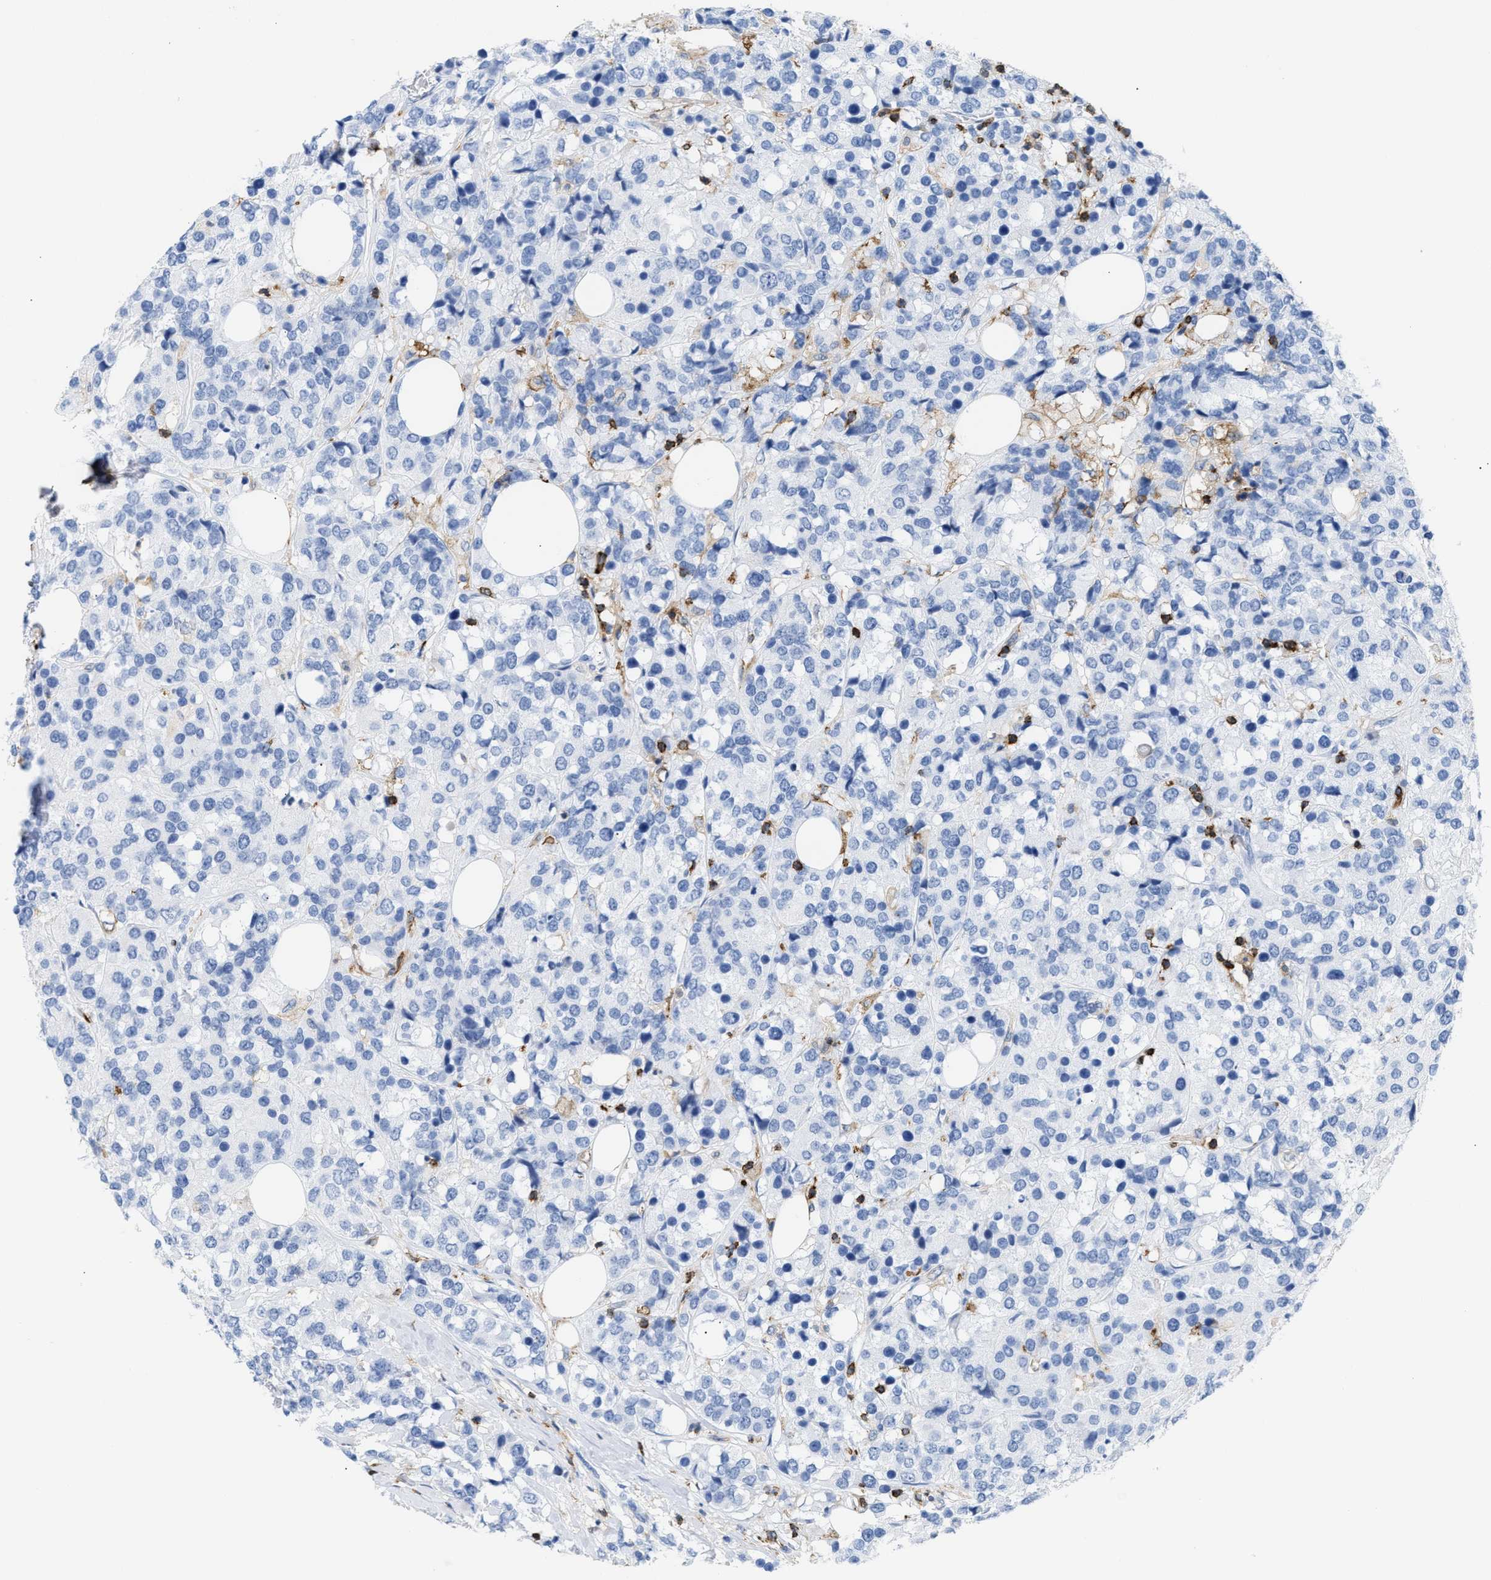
{"staining": {"intensity": "negative", "quantity": "none", "location": "none"}, "tissue": "breast cancer", "cell_type": "Tumor cells", "image_type": "cancer", "snomed": [{"axis": "morphology", "description": "Lobular carcinoma"}, {"axis": "topography", "description": "Breast"}], "caption": "Immunohistochemistry histopathology image of human breast cancer (lobular carcinoma) stained for a protein (brown), which reveals no expression in tumor cells. Brightfield microscopy of immunohistochemistry (IHC) stained with DAB (brown) and hematoxylin (blue), captured at high magnification.", "gene": "LCP1", "patient": {"sex": "female", "age": 59}}